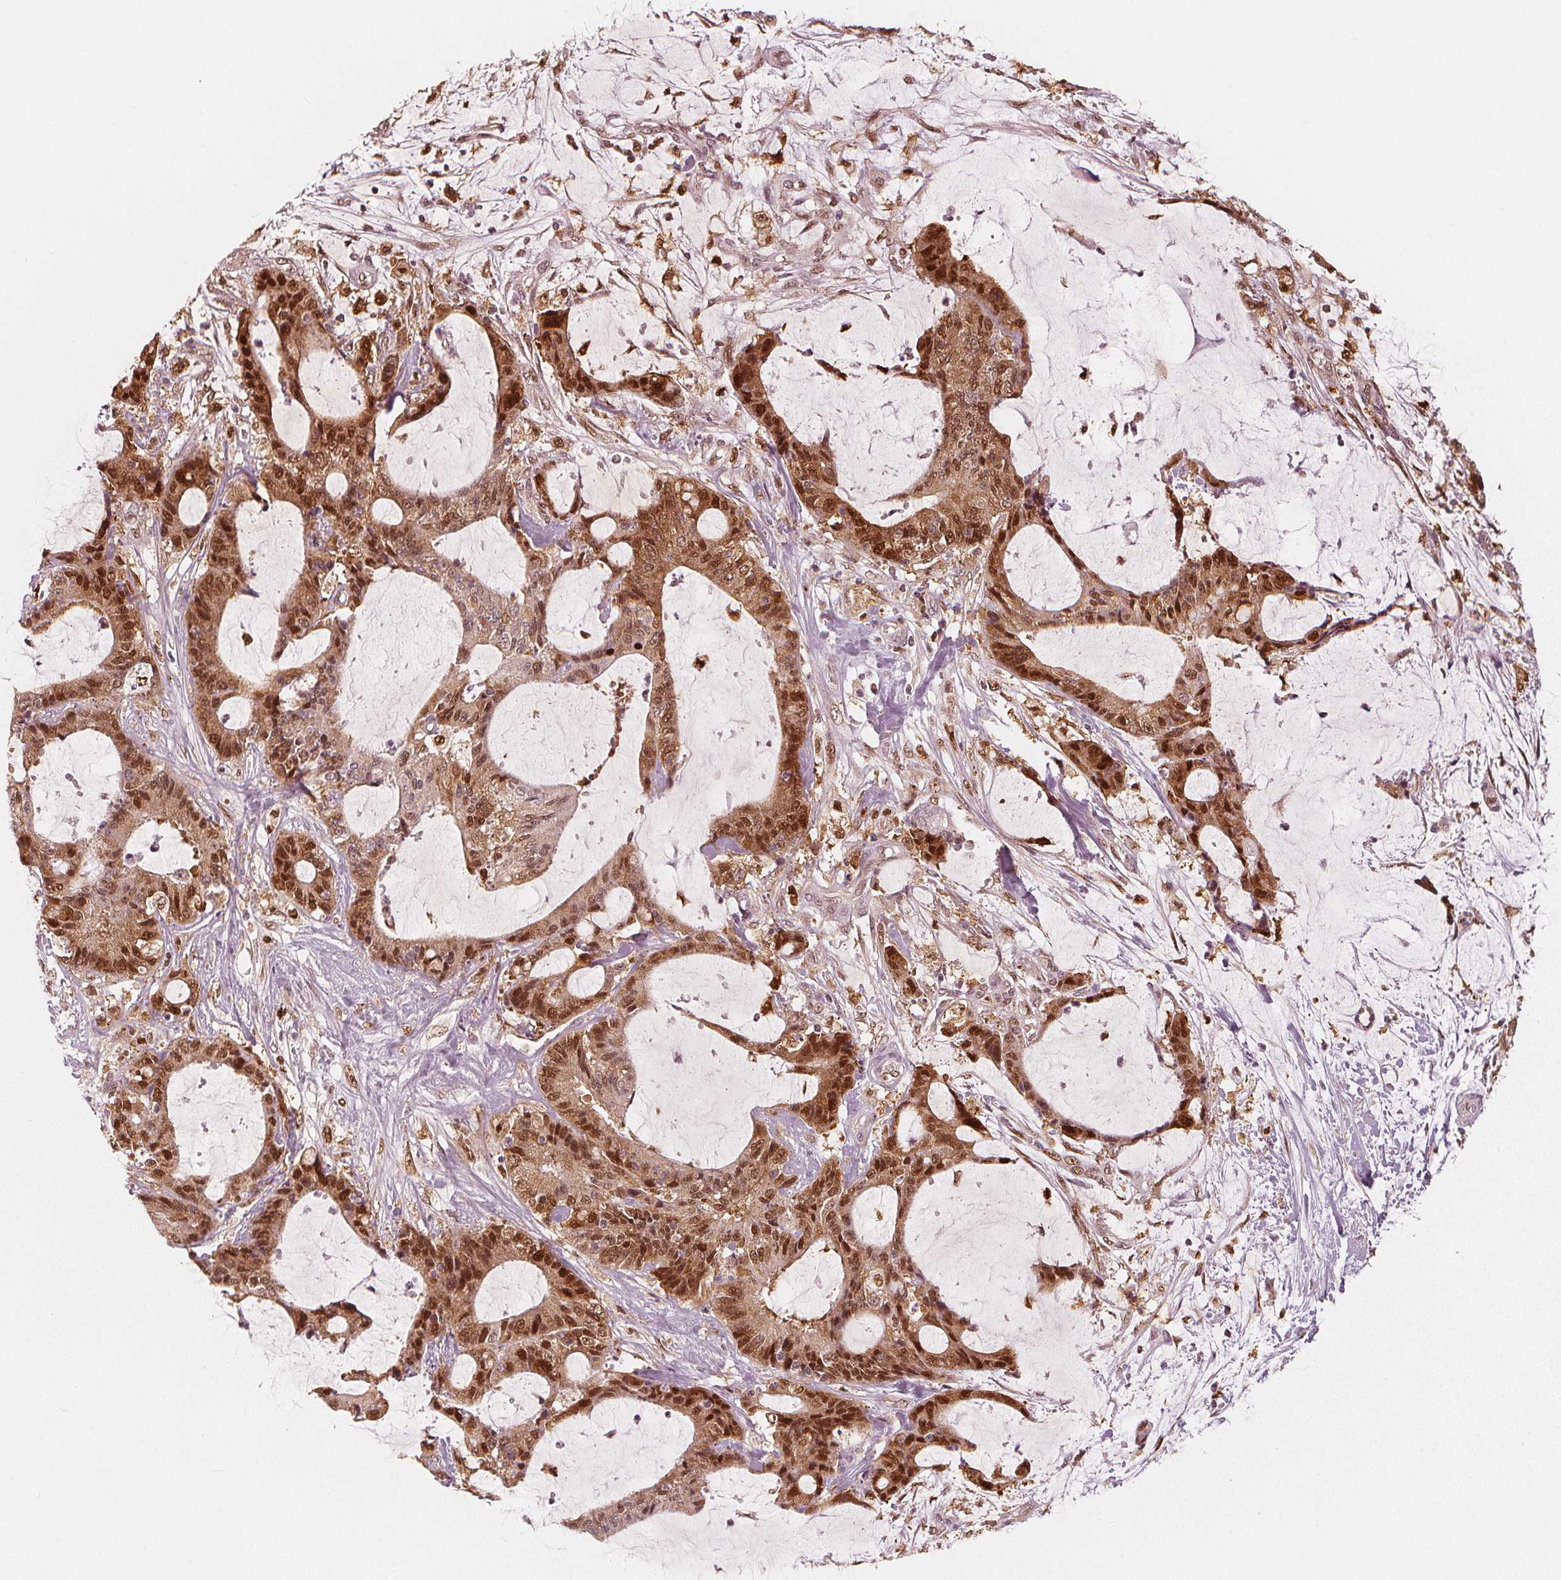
{"staining": {"intensity": "moderate", "quantity": "25%-75%", "location": "cytoplasmic/membranous,nuclear"}, "tissue": "liver cancer", "cell_type": "Tumor cells", "image_type": "cancer", "snomed": [{"axis": "morphology", "description": "Cholangiocarcinoma"}, {"axis": "topography", "description": "Liver"}], "caption": "Brown immunohistochemical staining in cholangiocarcinoma (liver) reveals moderate cytoplasmic/membranous and nuclear staining in approximately 25%-75% of tumor cells. The protein is shown in brown color, while the nuclei are stained blue.", "gene": "SQSTM1", "patient": {"sex": "female", "age": 73}}